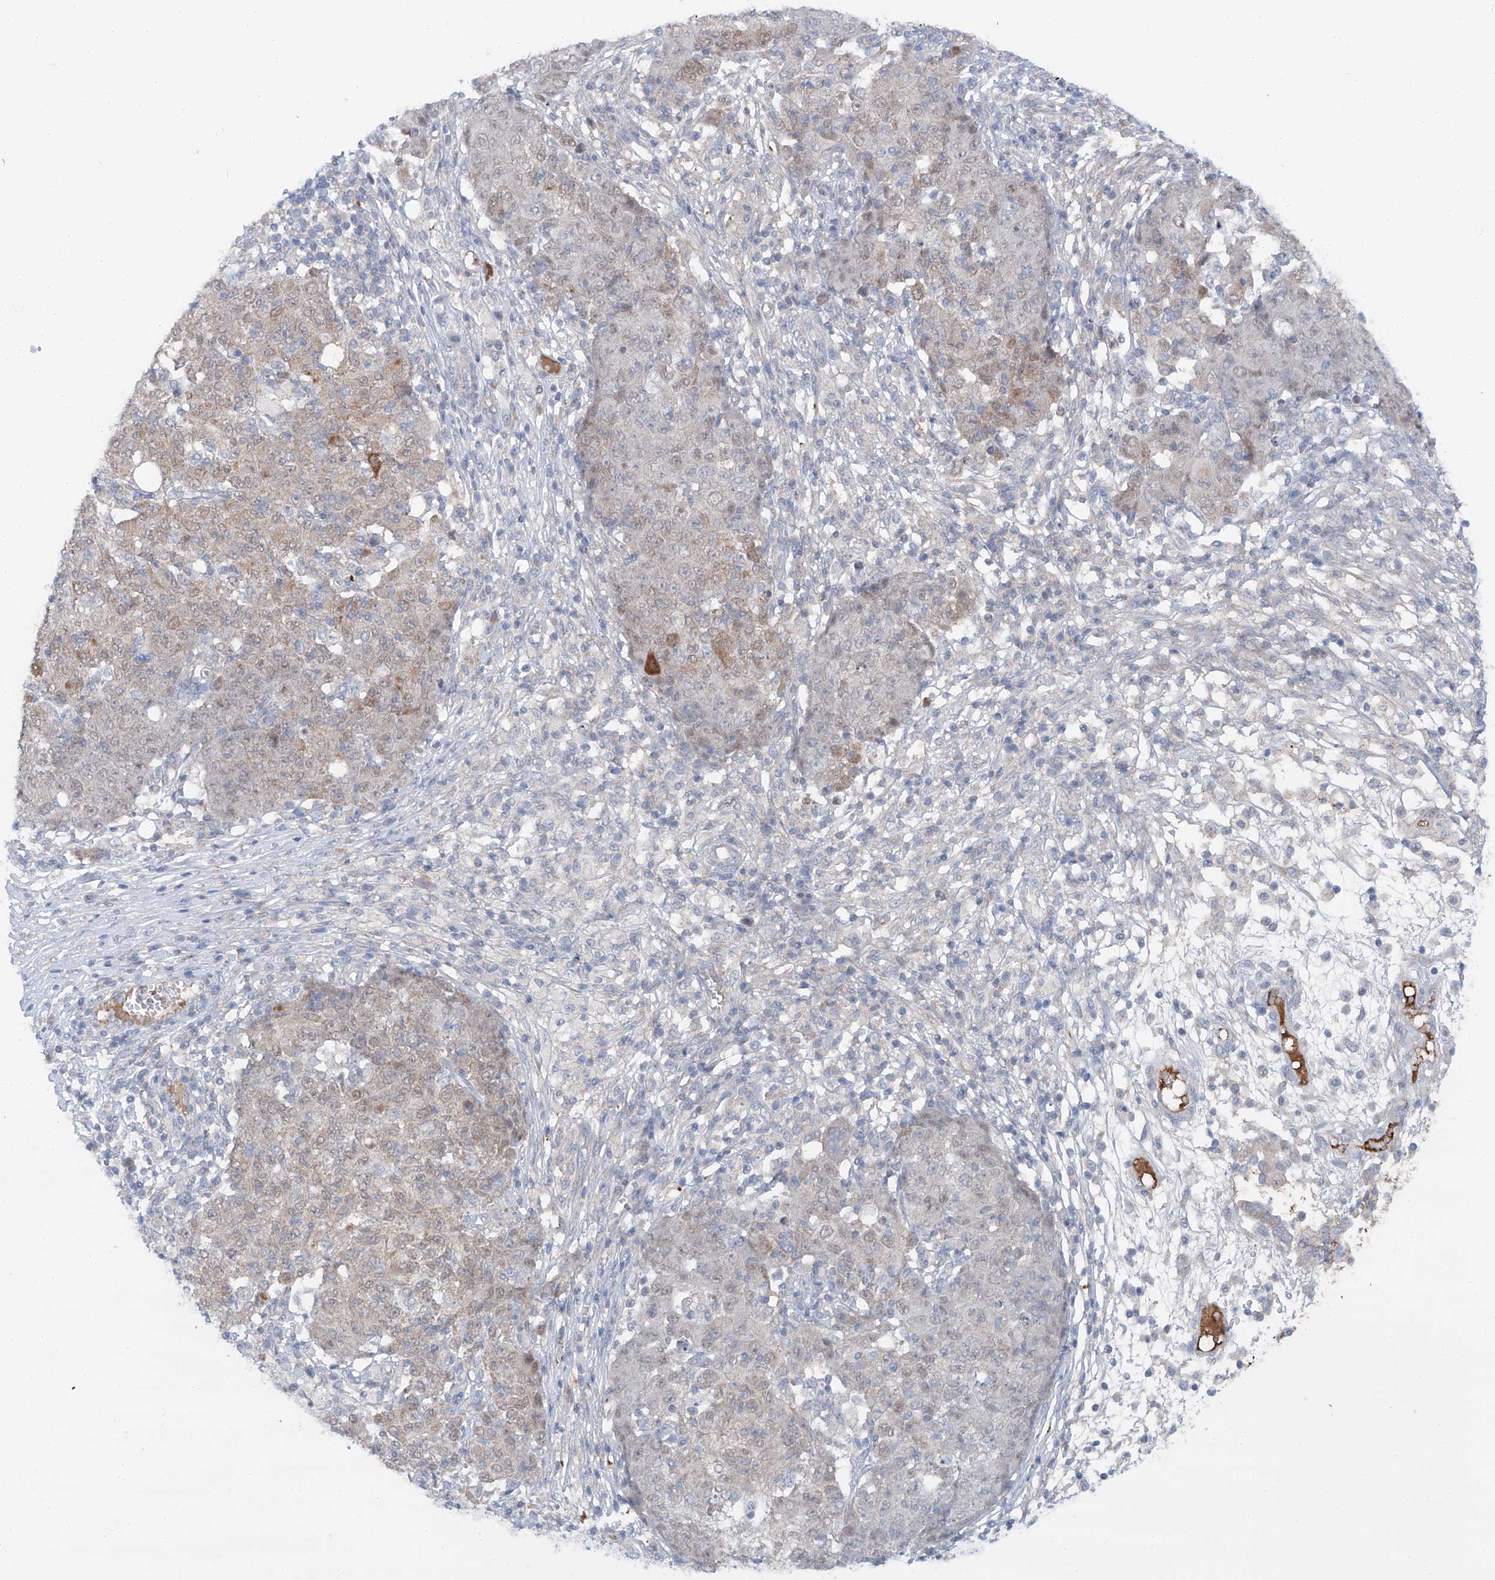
{"staining": {"intensity": "weak", "quantity": "25%-75%", "location": "cytoplasmic/membranous"}, "tissue": "ovarian cancer", "cell_type": "Tumor cells", "image_type": "cancer", "snomed": [{"axis": "morphology", "description": "Carcinoma, endometroid"}, {"axis": "topography", "description": "Ovary"}], "caption": "Approximately 25%-75% of tumor cells in human ovarian cancer reveal weak cytoplasmic/membranous protein staining as visualized by brown immunohistochemical staining.", "gene": "SIX4", "patient": {"sex": "female", "age": 42}}